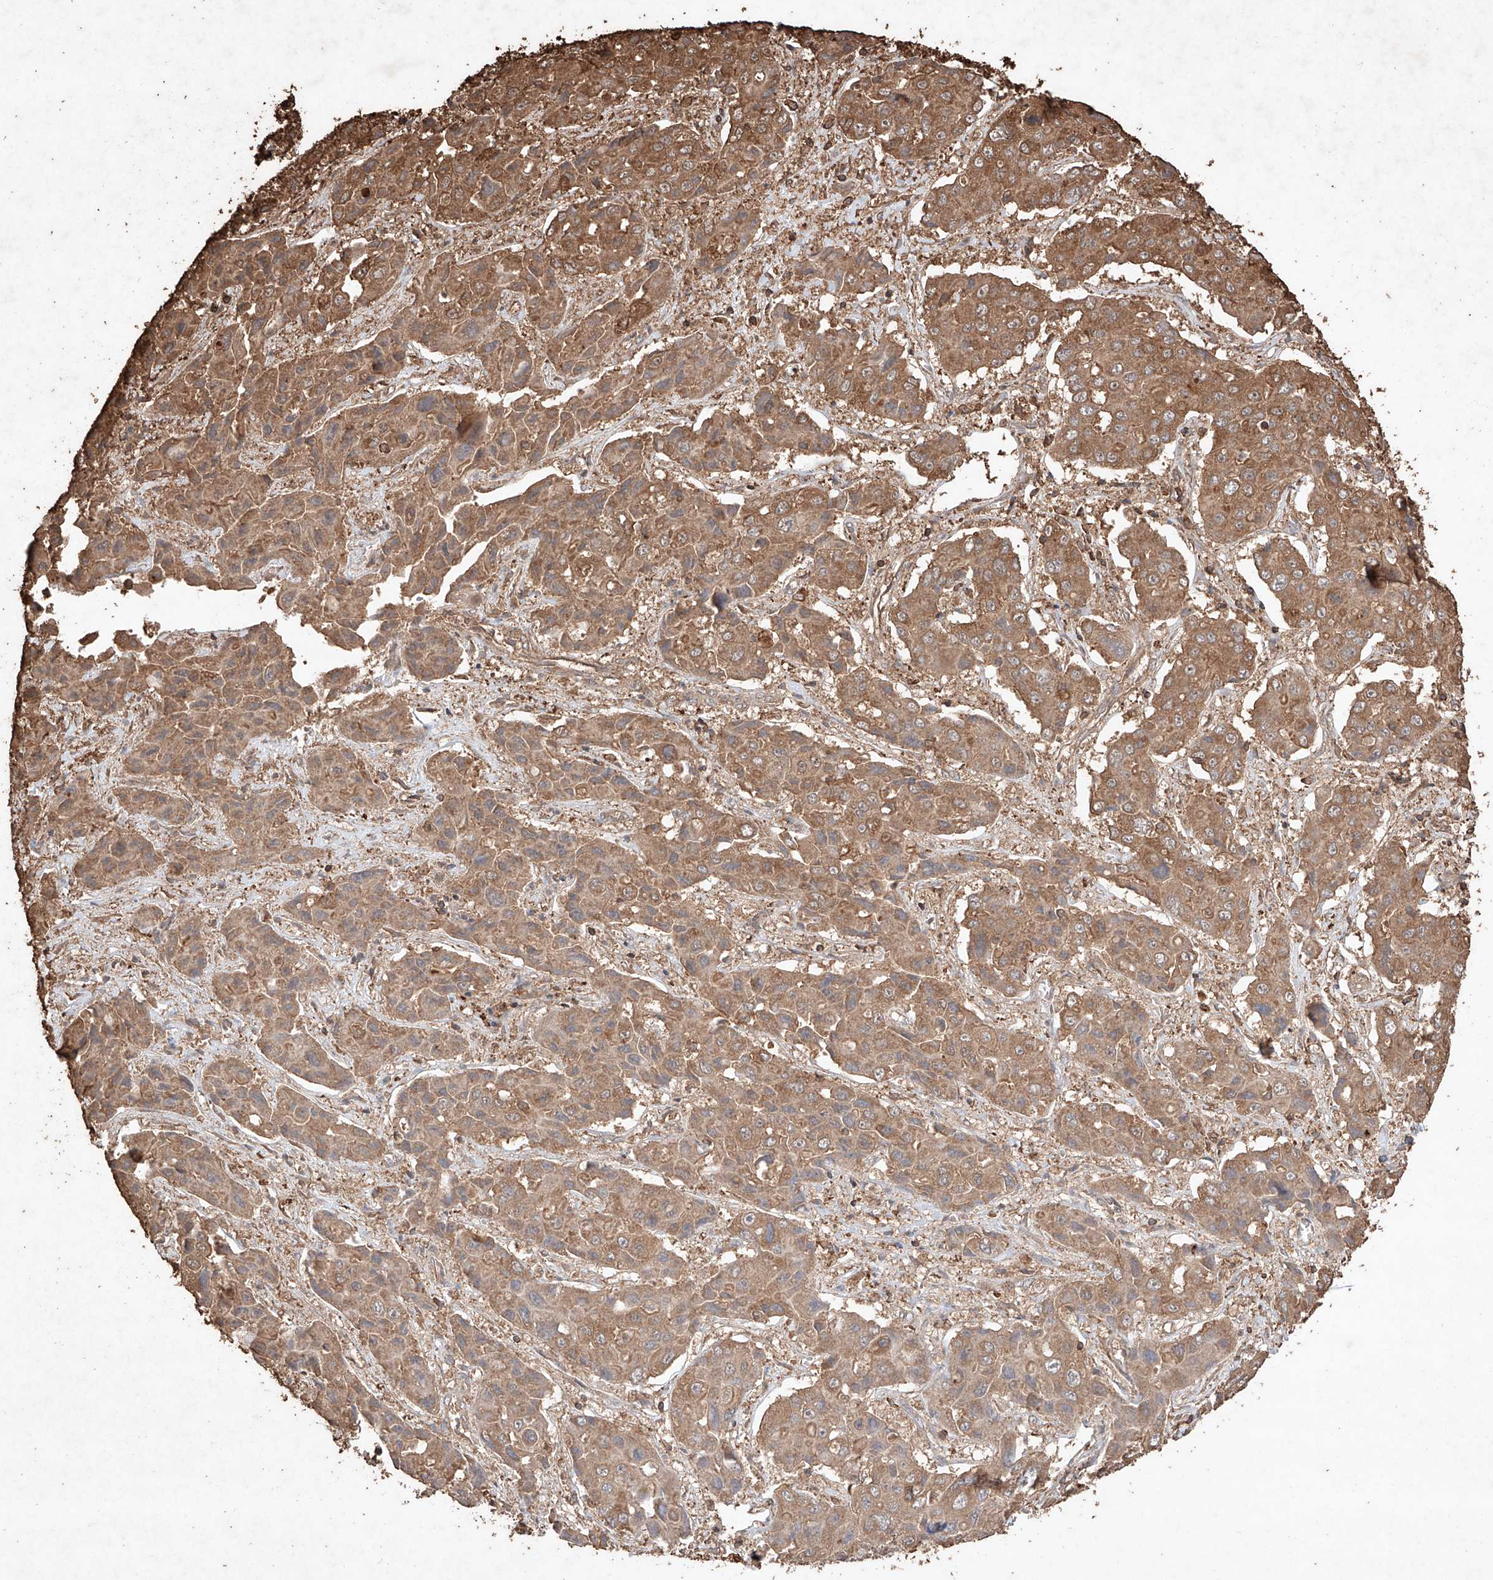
{"staining": {"intensity": "moderate", "quantity": ">75%", "location": "cytoplasmic/membranous"}, "tissue": "liver cancer", "cell_type": "Tumor cells", "image_type": "cancer", "snomed": [{"axis": "morphology", "description": "Cholangiocarcinoma"}, {"axis": "topography", "description": "Liver"}], "caption": "Cholangiocarcinoma (liver) stained with IHC shows moderate cytoplasmic/membranous positivity in approximately >75% of tumor cells.", "gene": "M6PR", "patient": {"sex": "male", "age": 67}}